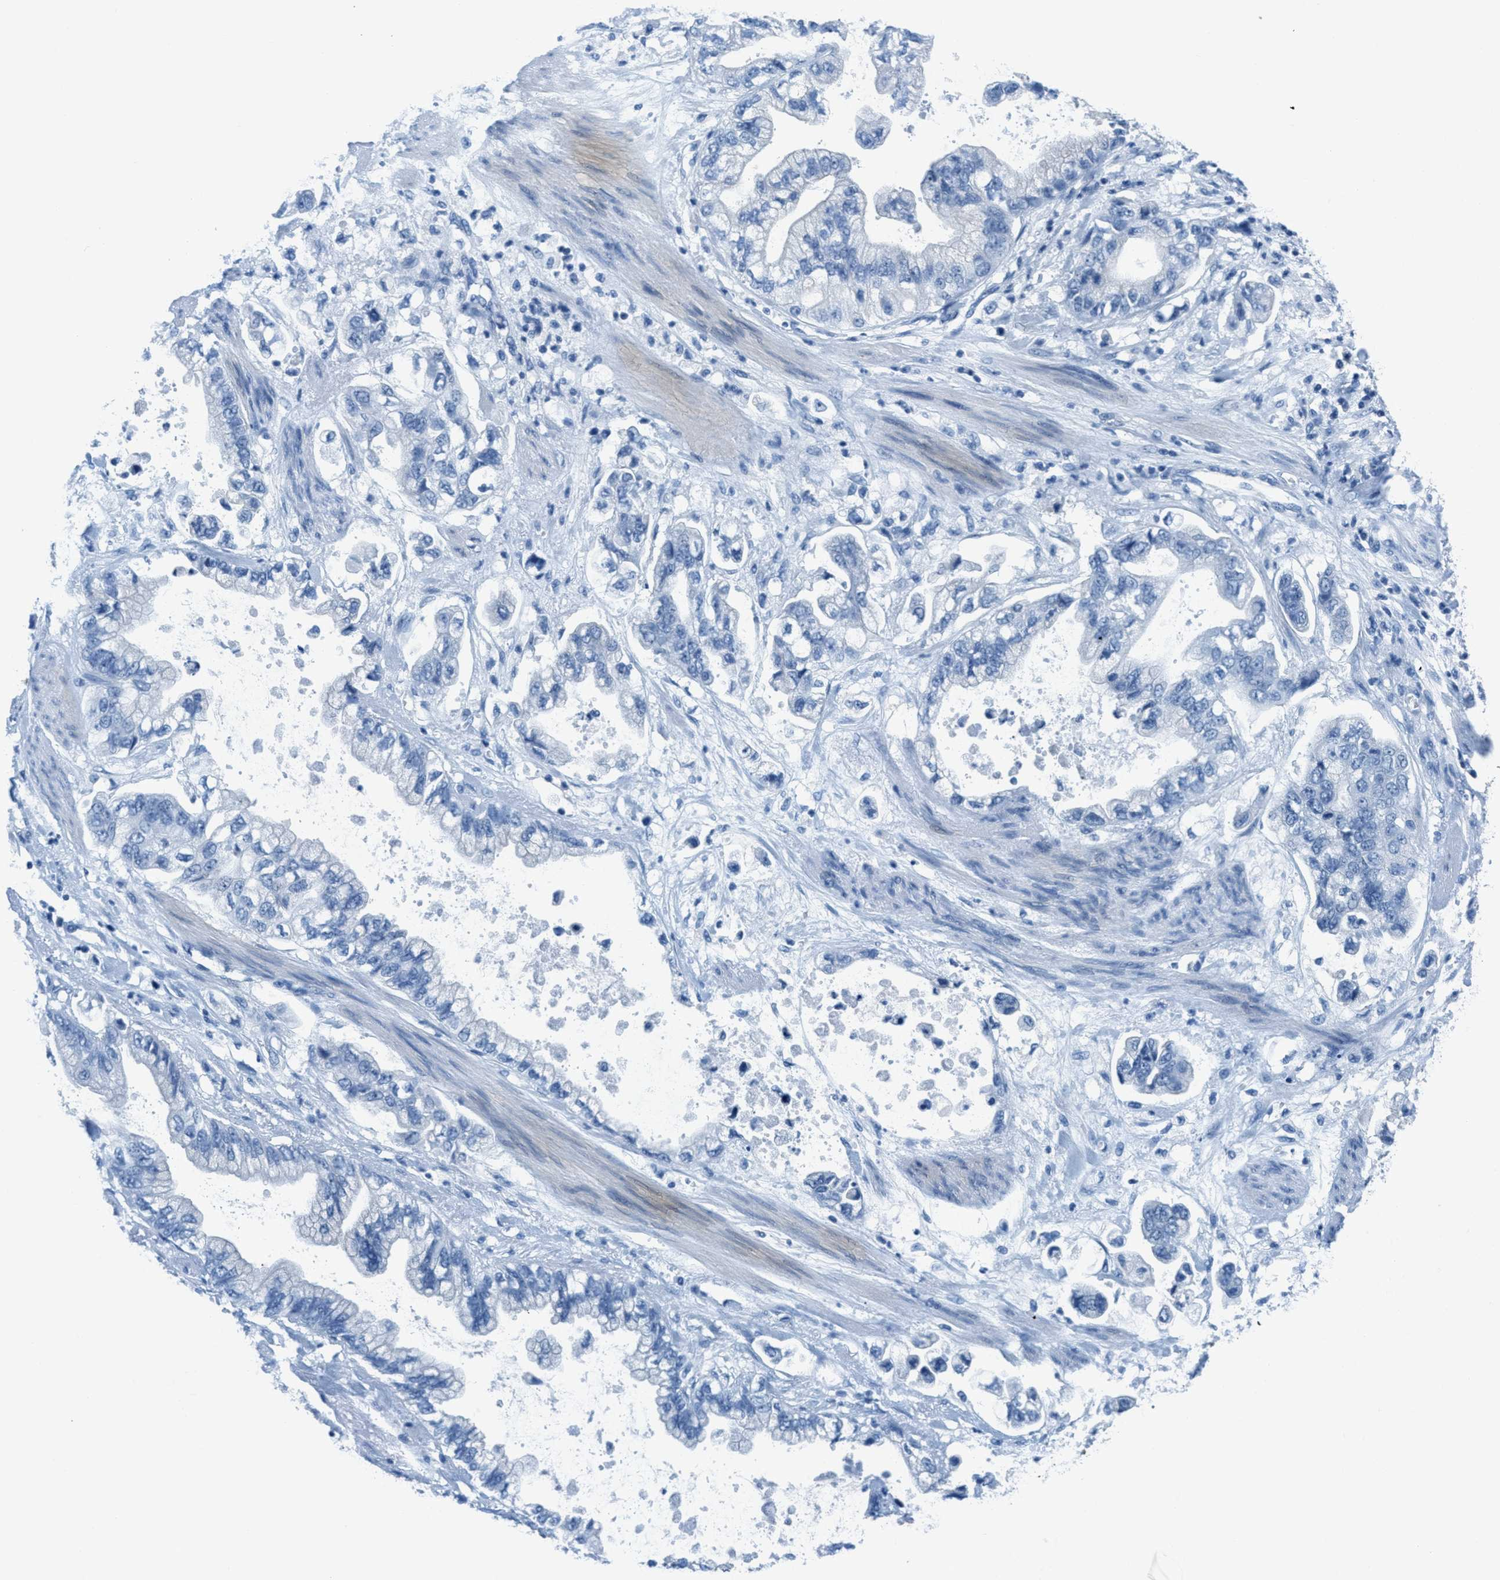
{"staining": {"intensity": "negative", "quantity": "none", "location": "none"}, "tissue": "stomach cancer", "cell_type": "Tumor cells", "image_type": "cancer", "snomed": [{"axis": "morphology", "description": "Normal tissue, NOS"}, {"axis": "morphology", "description": "Adenocarcinoma, NOS"}, {"axis": "topography", "description": "Stomach"}], "caption": "This is a micrograph of IHC staining of adenocarcinoma (stomach), which shows no staining in tumor cells. Brightfield microscopy of IHC stained with DAB (brown) and hematoxylin (blue), captured at high magnification.", "gene": "MGARP", "patient": {"sex": "male", "age": 62}}